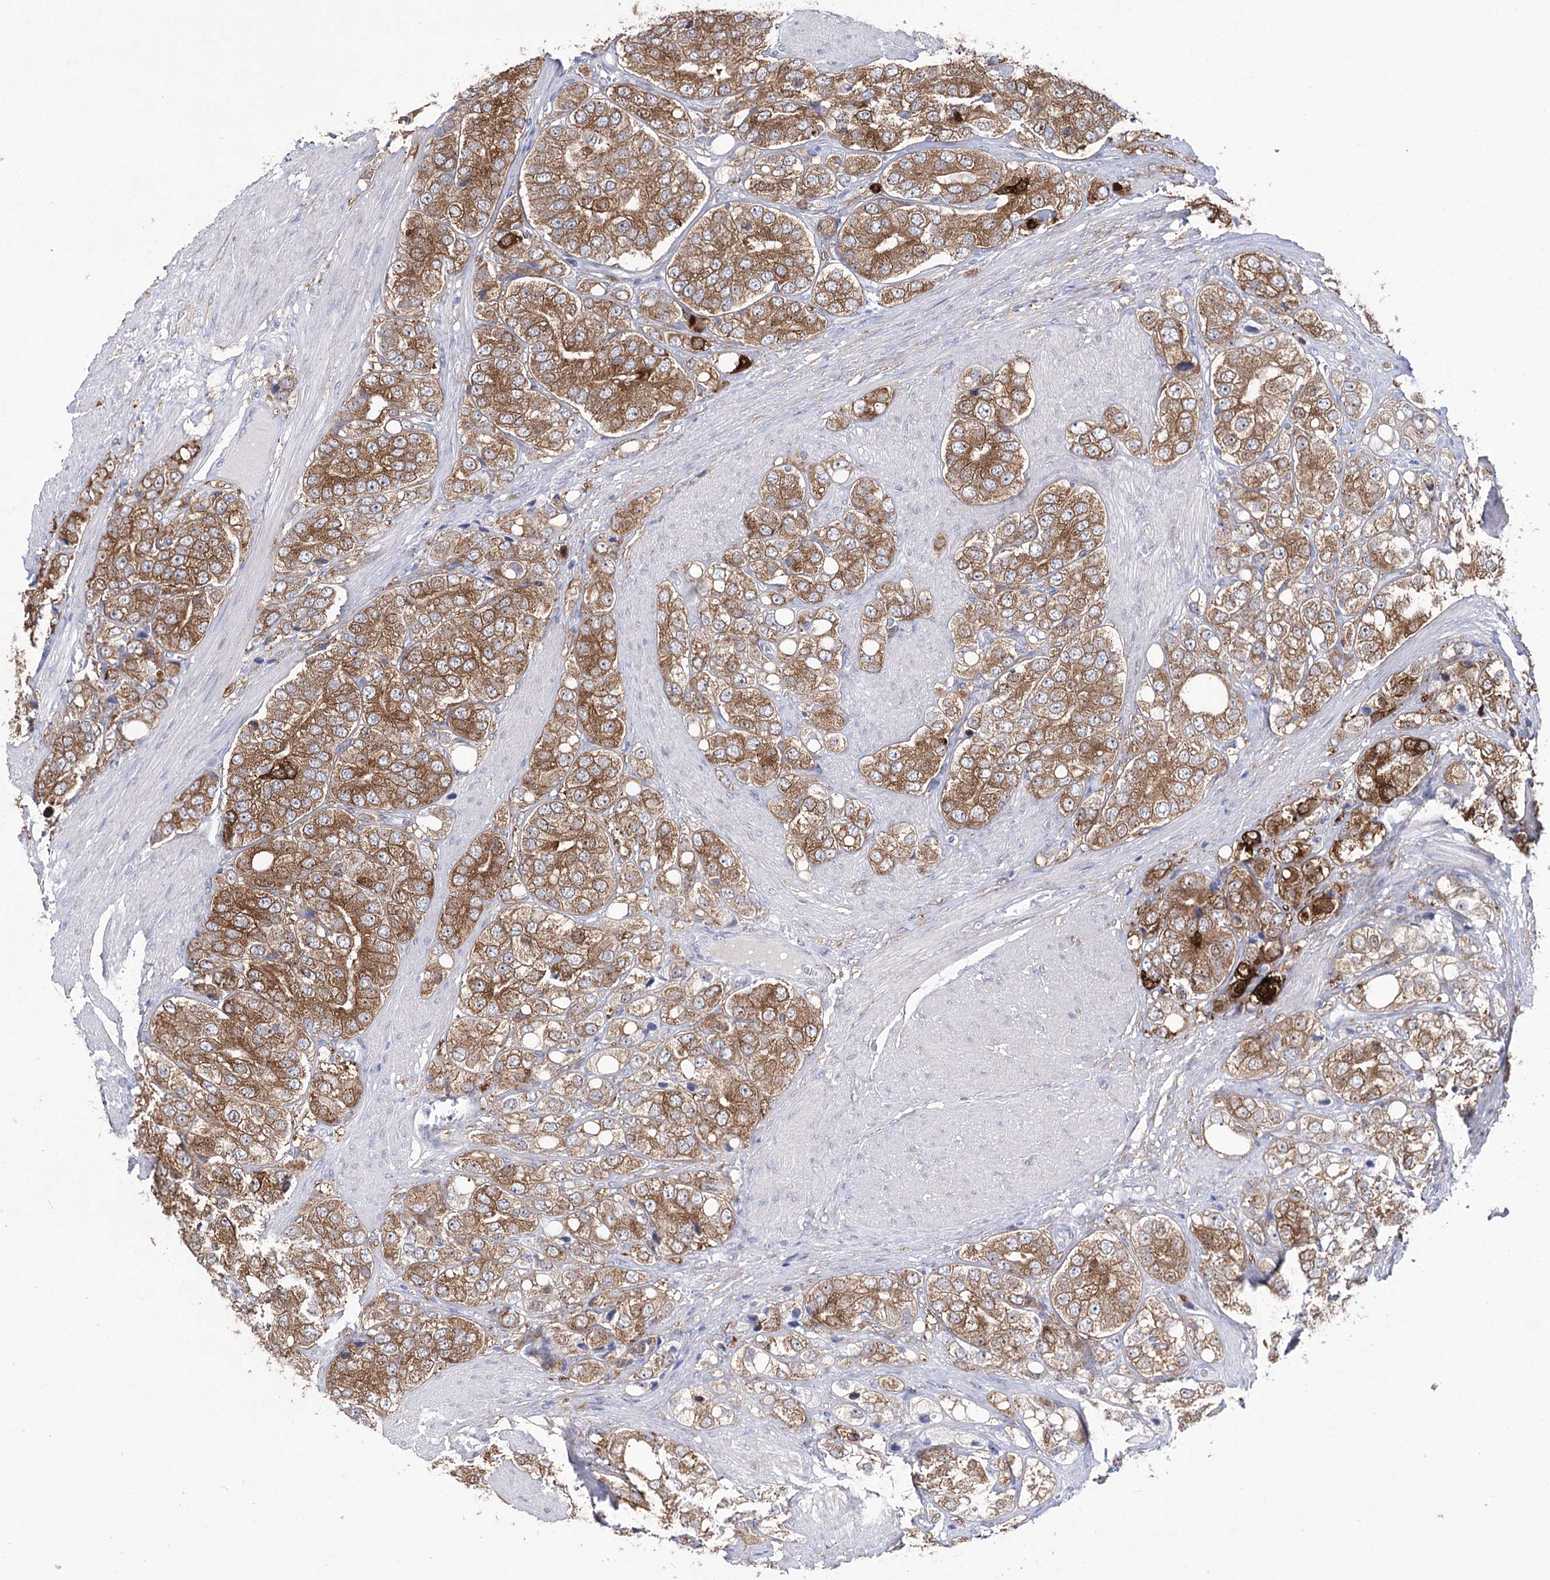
{"staining": {"intensity": "moderate", "quantity": ">75%", "location": "cytoplasmic/membranous"}, "tissue": "prostate cancer", "cell_type": "Tumor cells", "image_type": "cancer", "snomed": [{"axis": "morphology", "description": "Adenocarcinoma, High grade"}, {"axis": "topography", "description": "Prostate"}], "caption": "High-grade adenocarcinoma (prostate) stained with a brown dye demonstrates moderate cytoplasmic/membranous positive staining in about >75% of tumor cells.", "gene": "UGDH", "patient": {"sex": "male", "age": 50}}